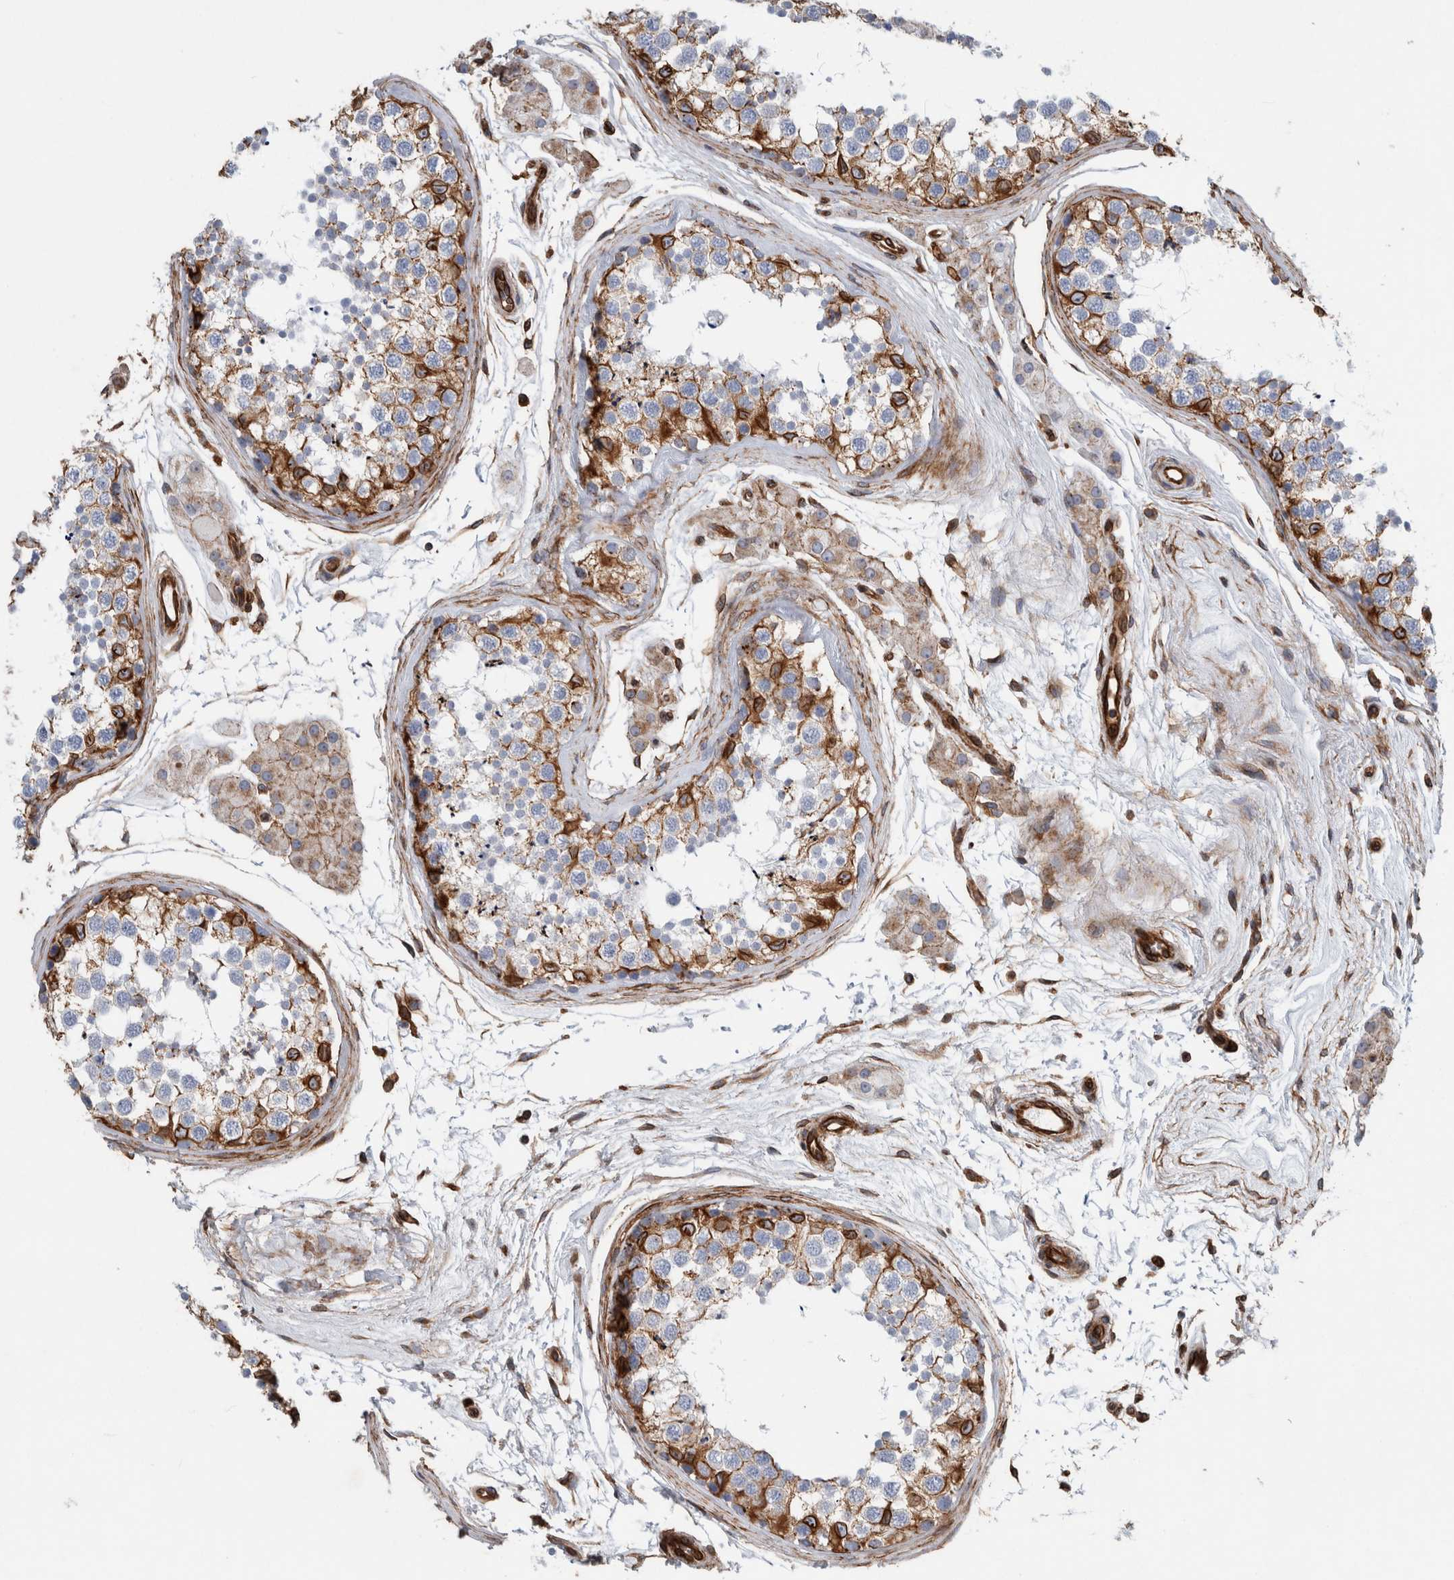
{"staining": {"intensity": "strong", "quantity": "<25%", "location": "cytoplasmic/membranous,nuclear"}, "tissue": "testis", "cell_type": "Cells in seminiferous ducts", "image_type": "normal", "snomed": [{"axis": "morphology", "description": "Normal tissue, NOS"}, {"axis": "topography", "description": "Testis"}], "caption": "A high-resolution histopathology image shows immunohistochemistry staining of benign testis, which demonstrates strong cytoplasmic/membranous,nuclear positivity in approximately <25% of cells in seminiferous ducts.", "gene": "PLEC", "patient": {"sex": "male", "age": 56}}